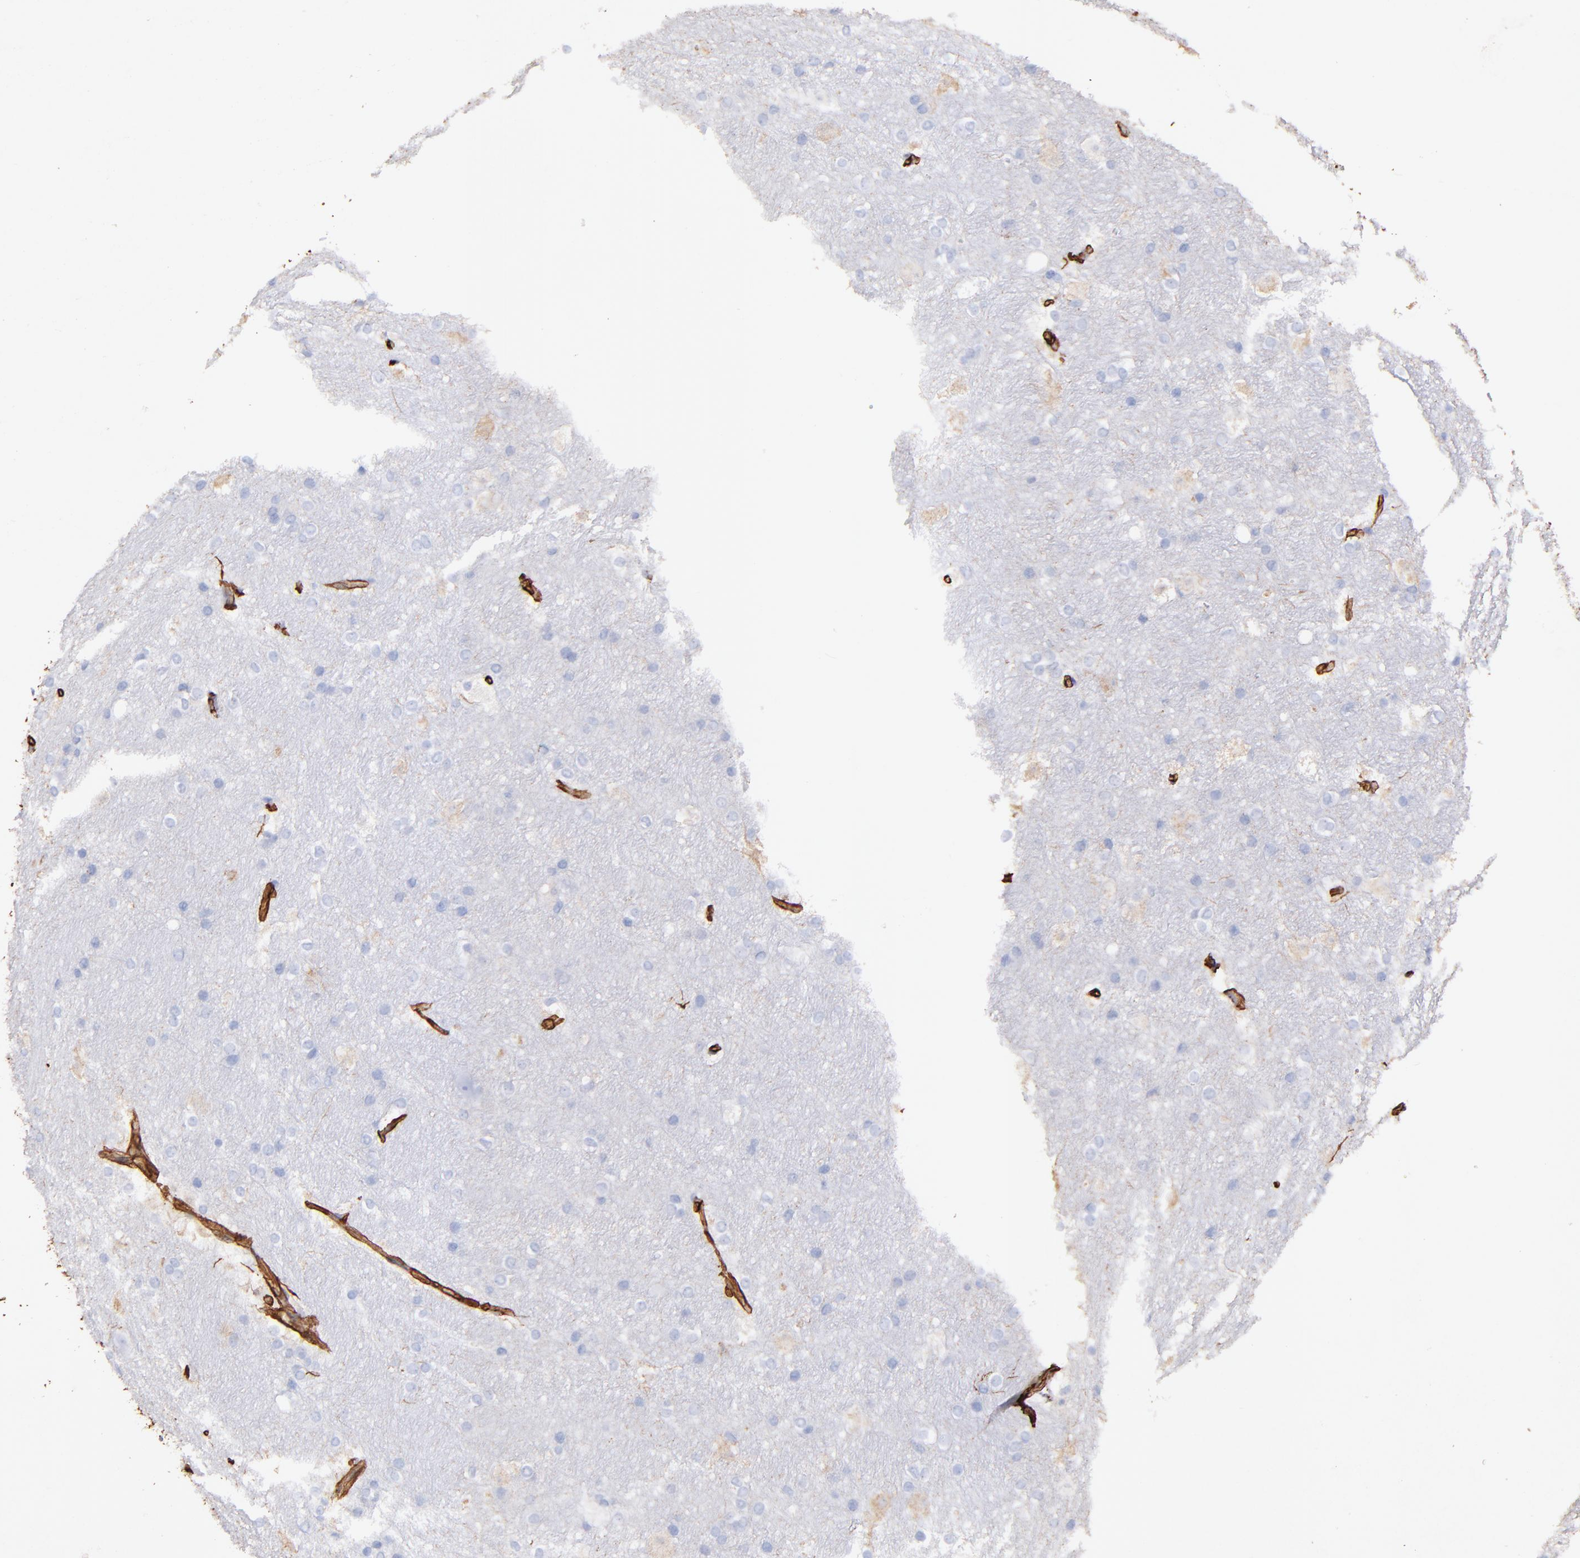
{"staining": {"intensity": "moderate", "quantity": "<25%", "location": "cytoplasmic/membranous"}, "tissue": "hippocampus", "cell_type": "Glial cells", "image_type": "normal", "snomed": [{"axis": "morphology", "description": "Normal tissue, NOS"}, {"axis": "topography", "description": "Hippocampus"}], "caption": "The image reveals a brown stain indicating the presence of a protein in the cytoplasmic/membranous of glial cells in hippocampus. (IHC, brightfield microscopy, high magnification).", "gene": "VIM", "patient": {"sex": "female", "age": 19}}